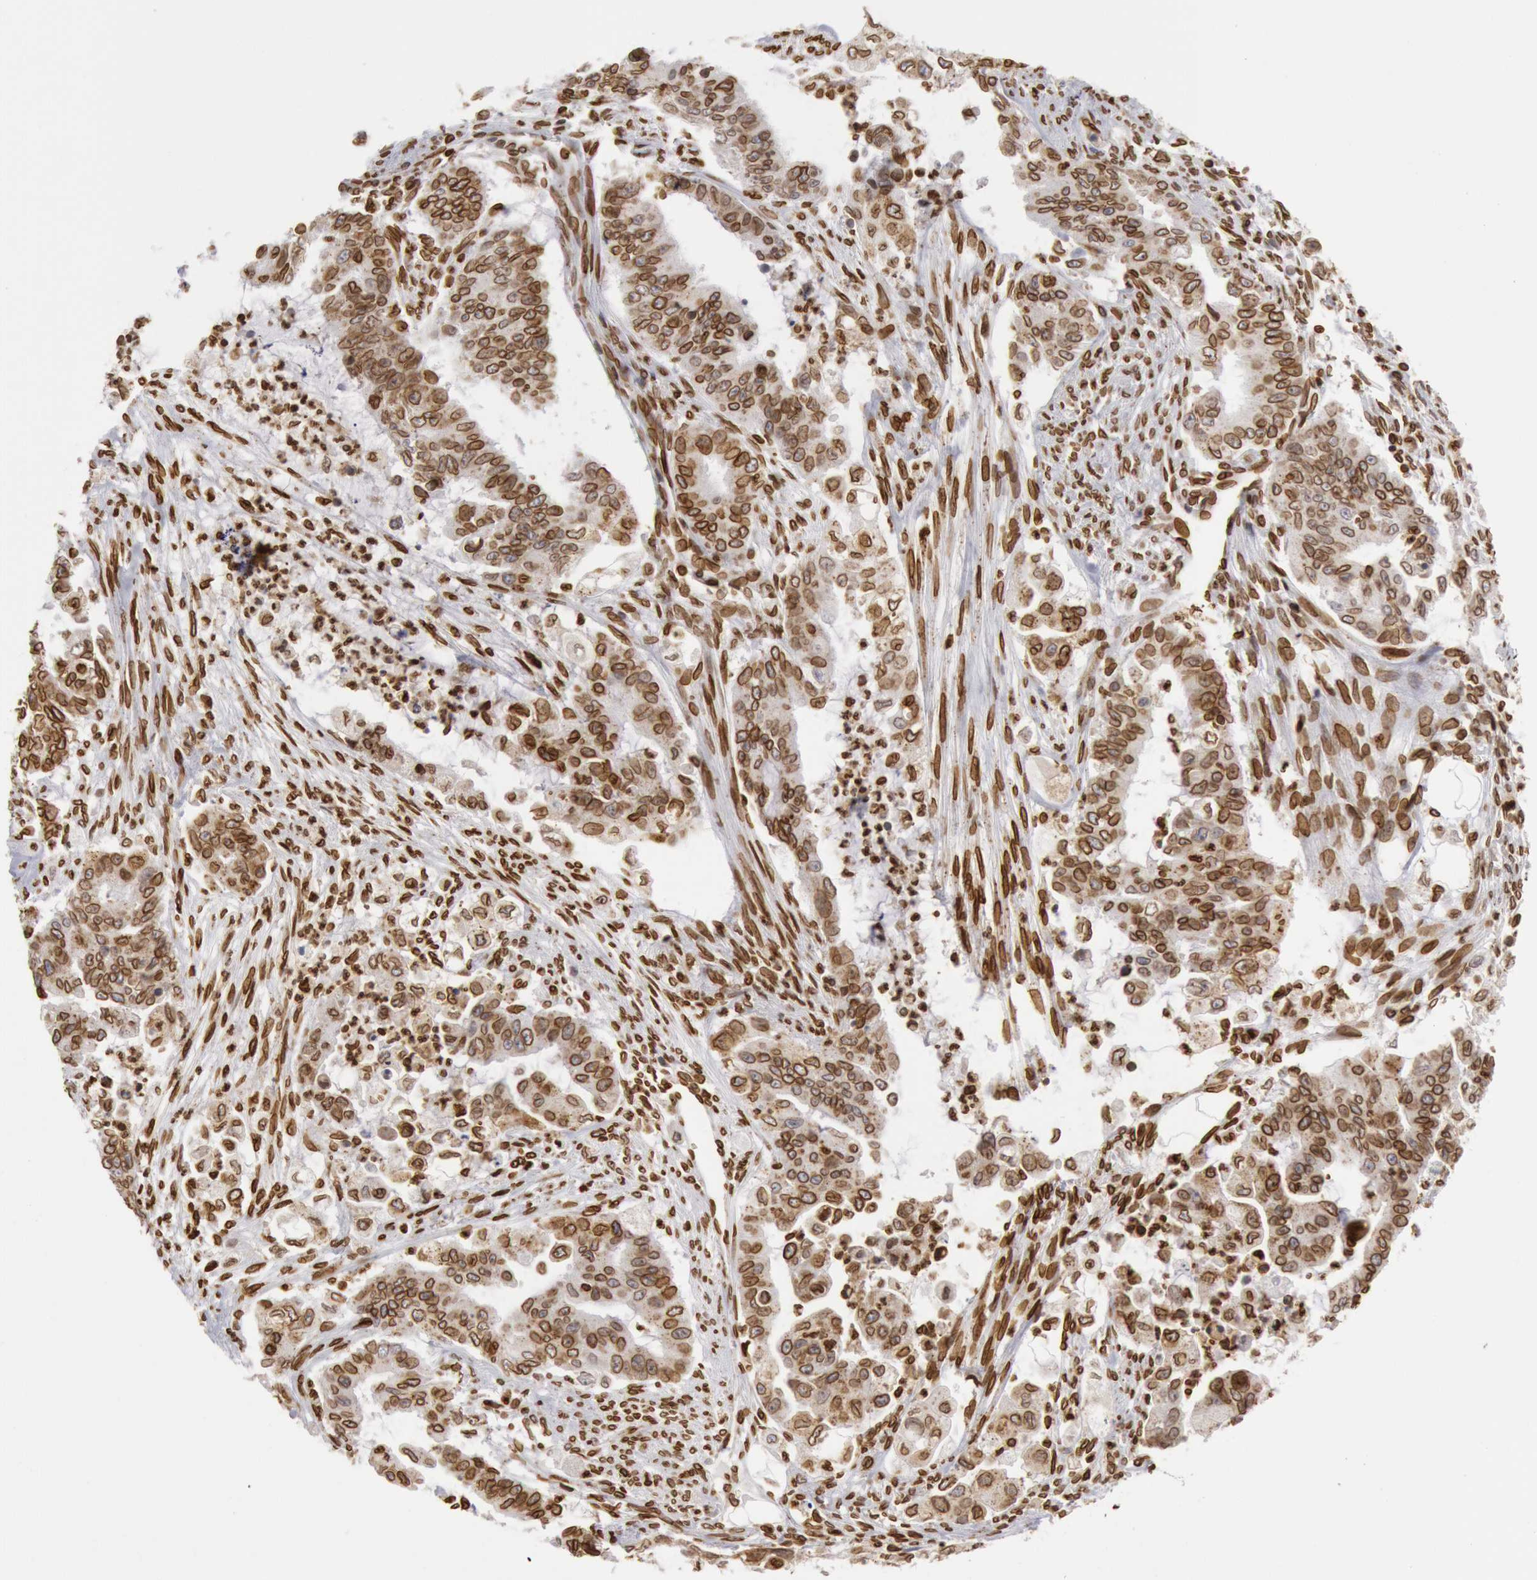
{"staining": {"intensity": "strong", "quantity": ">75%", "location": "cytoplasmic/membranous,nuclear"}, "tissue": "endometrial cancer", "cell_type": "Tumor cells", "image_type": "cancer", "snomed": [{"axis": "morphology", "description": "Adenocarcinoma, NOS"}, {"axis": "topography", "description": "Endometrium"}], "caption": "High-power microscopy captured an immunohistochemistry micrograph of adenocarcinoma (endometrial), revealing strong cytoplasmic/membranous and nuclear positivity in about >75% of tumor cells.", "gene": "SUN2", "patient": {"sex": "female", "age": 75}}